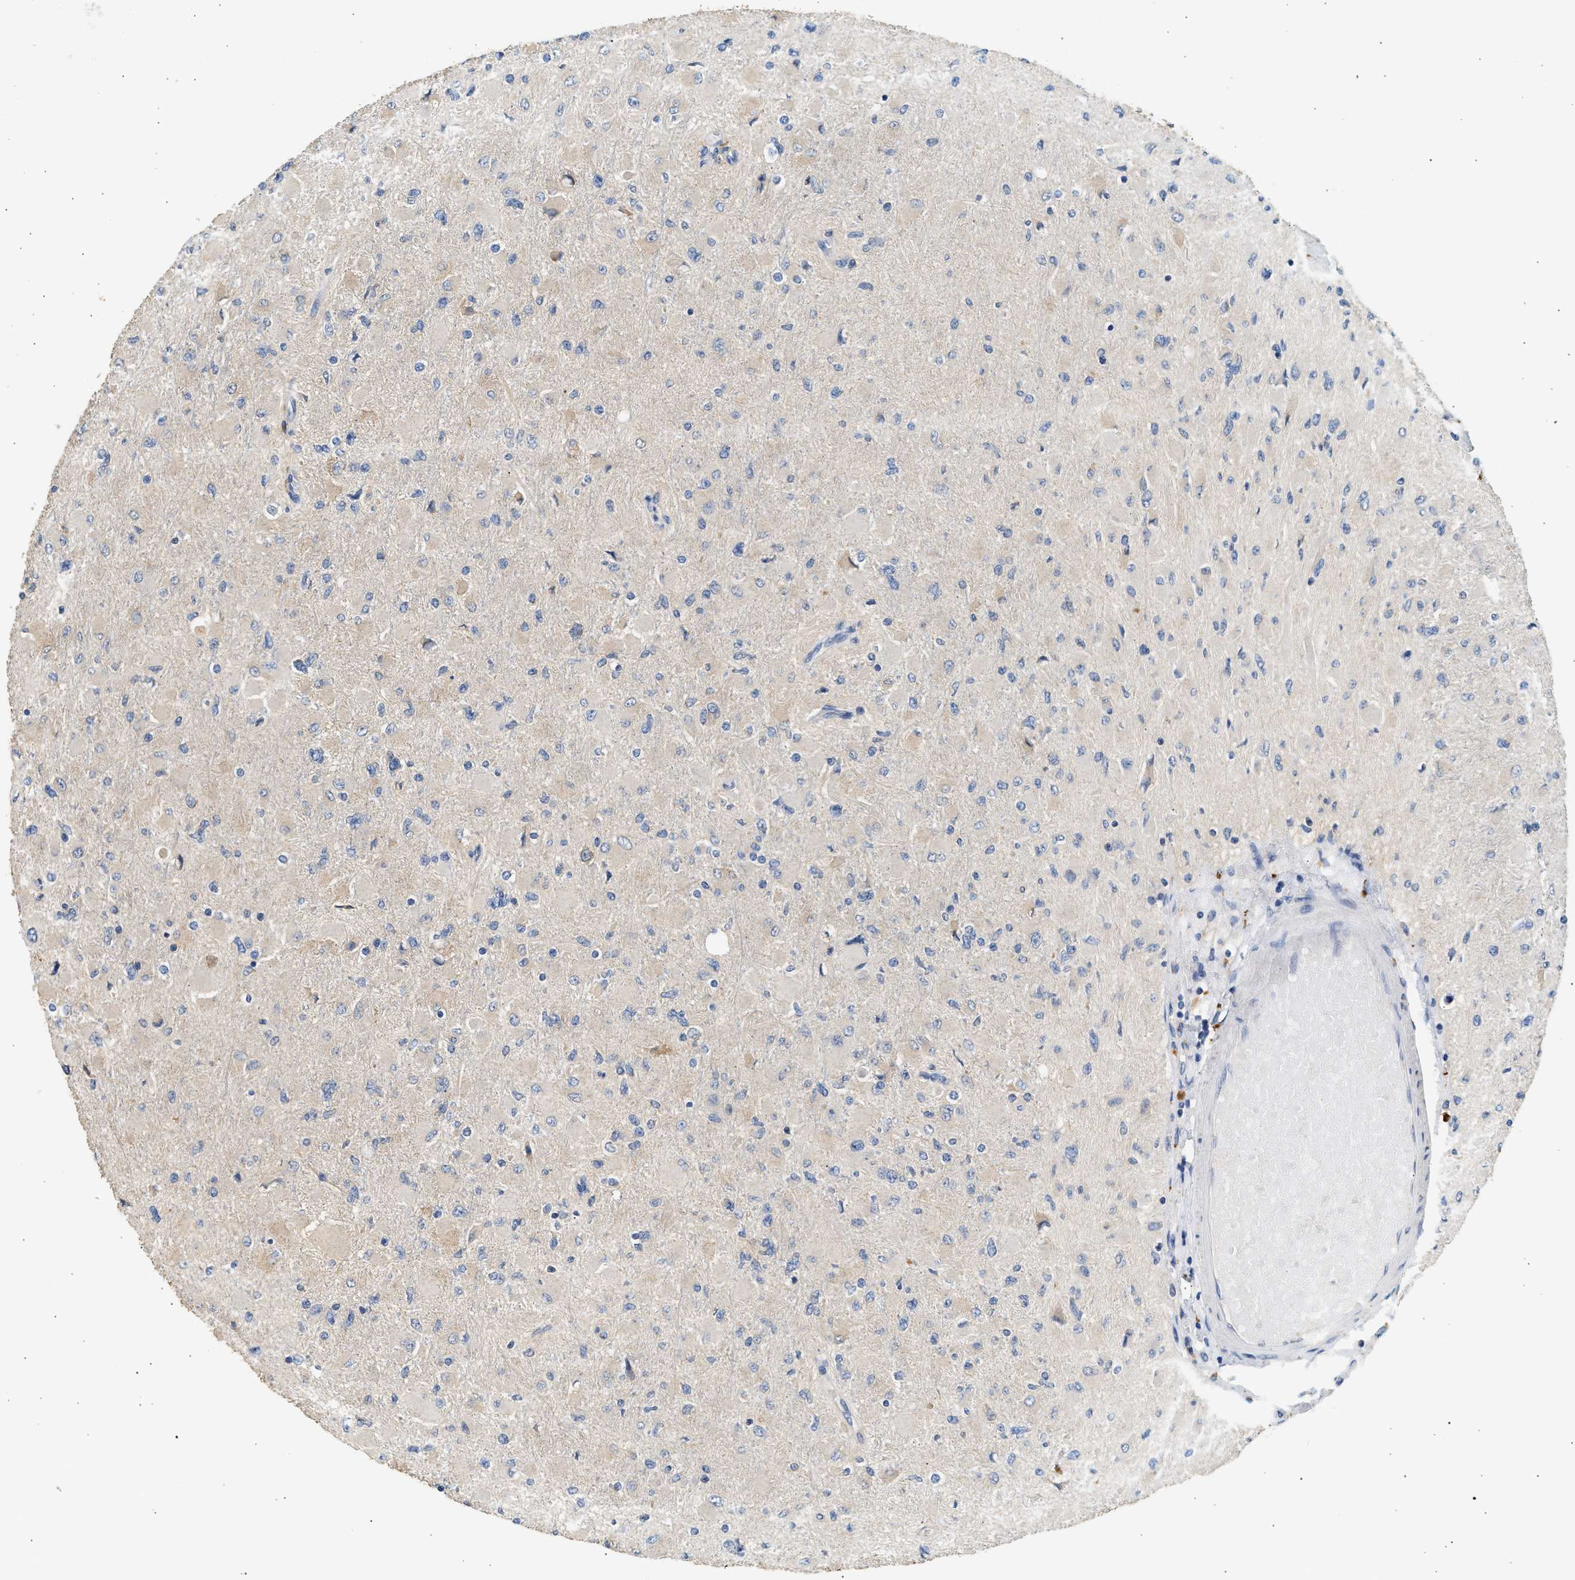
{"staining": {"intensity": "negative", "quantity": "none", "location": "none"}, "tissue": "glioma", "cell_type": "Tumor cells", "image_type": "cancer", "snomed": [{"axis": "morphology", "description": "Glioma, malignant, High grade"}, {"axis": "topography", "description": "Cerebral cortex"}], "caption": "IHC of human malignant high-grade glioma demonstrates no expression in tumor cells.", "gene": "WDR31", "patient": {"sex": "female", "age": 36}}